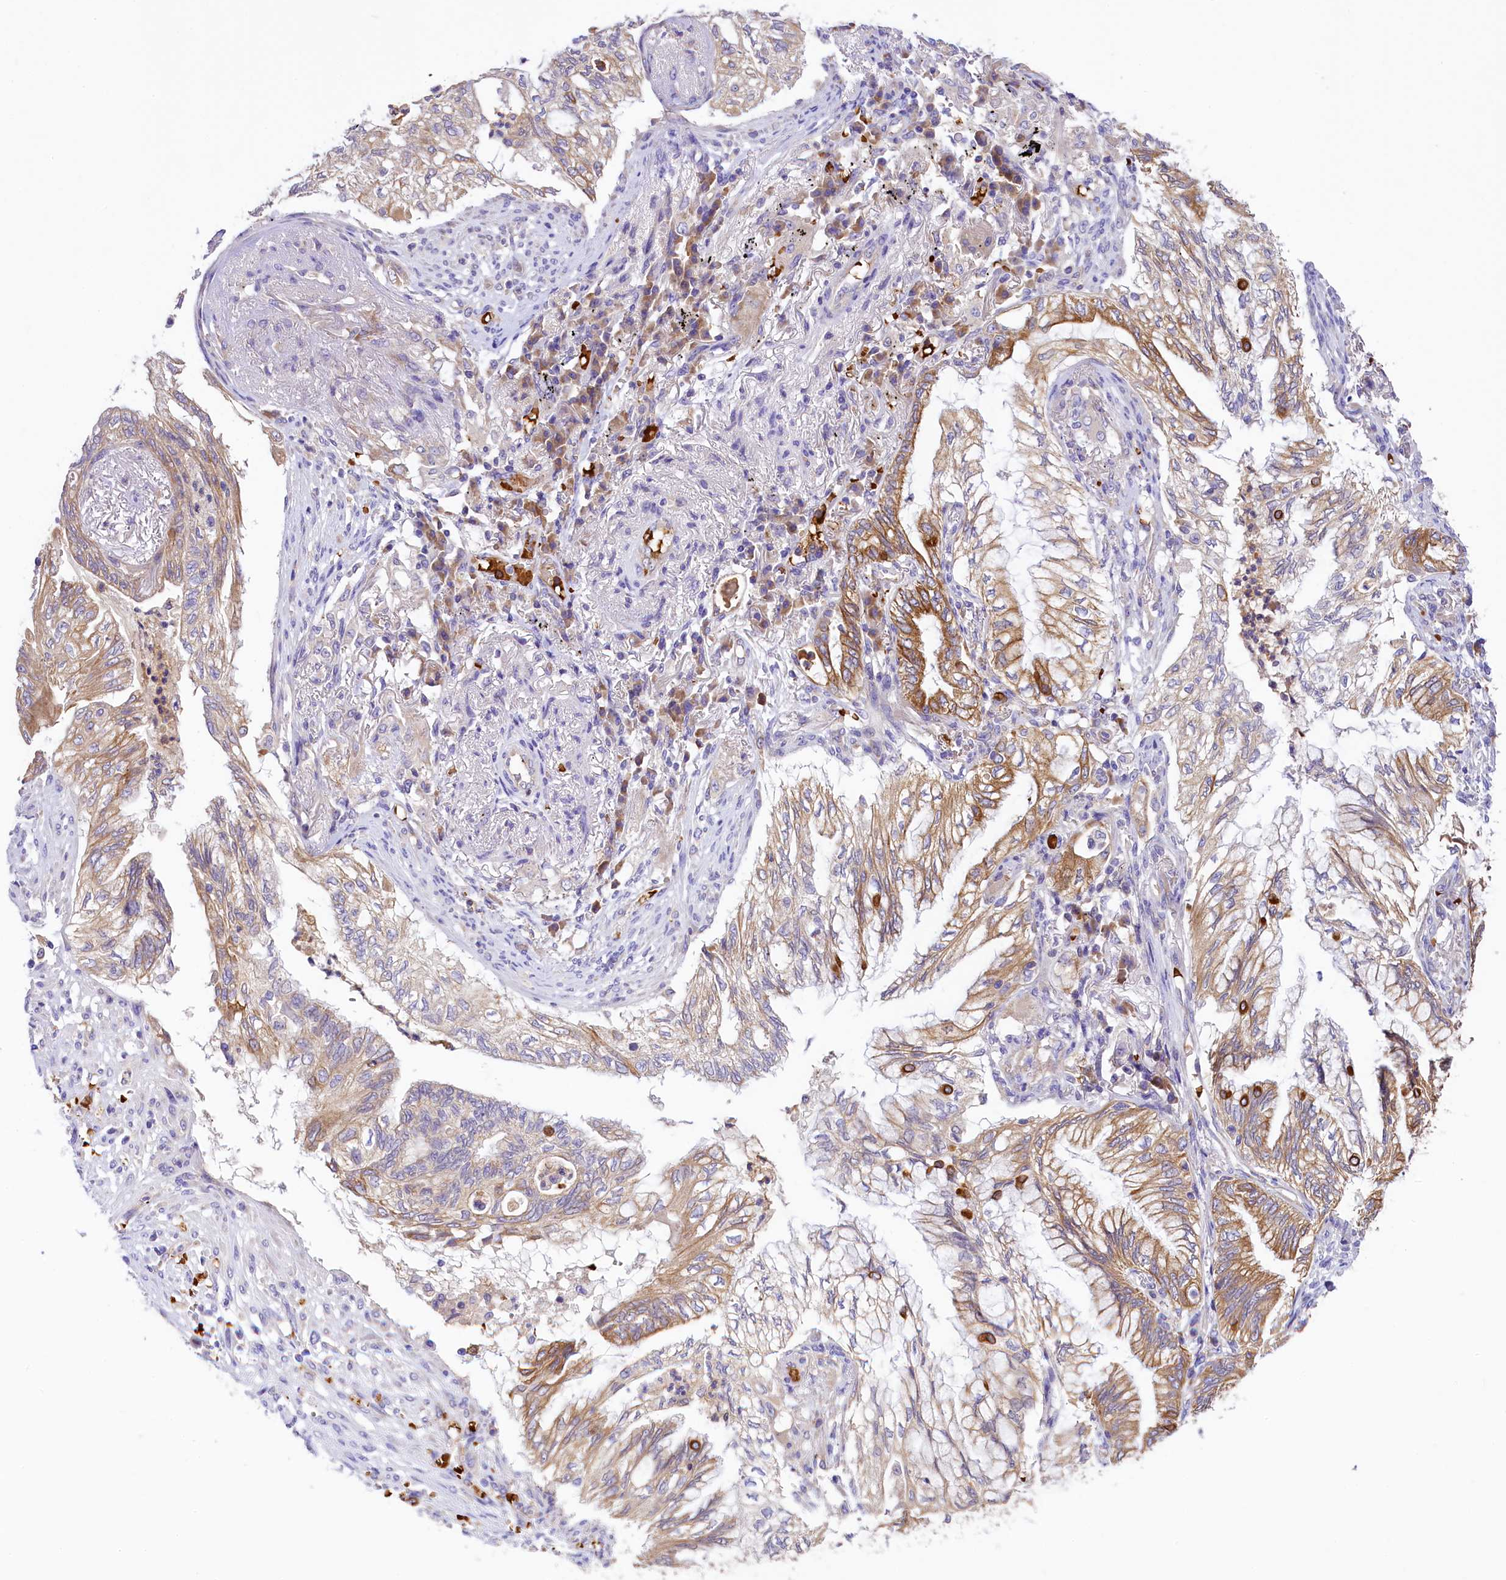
{"staining": {"intensity": "moderate", "quantity": "25%-75%", "location": "cytoplasmic/membranous"}, "tissue": "lung cancer", "cell_type": "Tumor cells", "image_type": "cancer", "snomed": [{"axis": "morphology", "description": "Adenocarcinoma, NOS"}, {"axis": "topography", "description": "Lung"}], "caption": "An image of lung cancer (adenocarcinoma) stained for a protein shows moderate cytoplasmic/membranous brown staining in tumor cells.", "gene": "LARP4", "patient": {"sex": "female", "age": 70}}